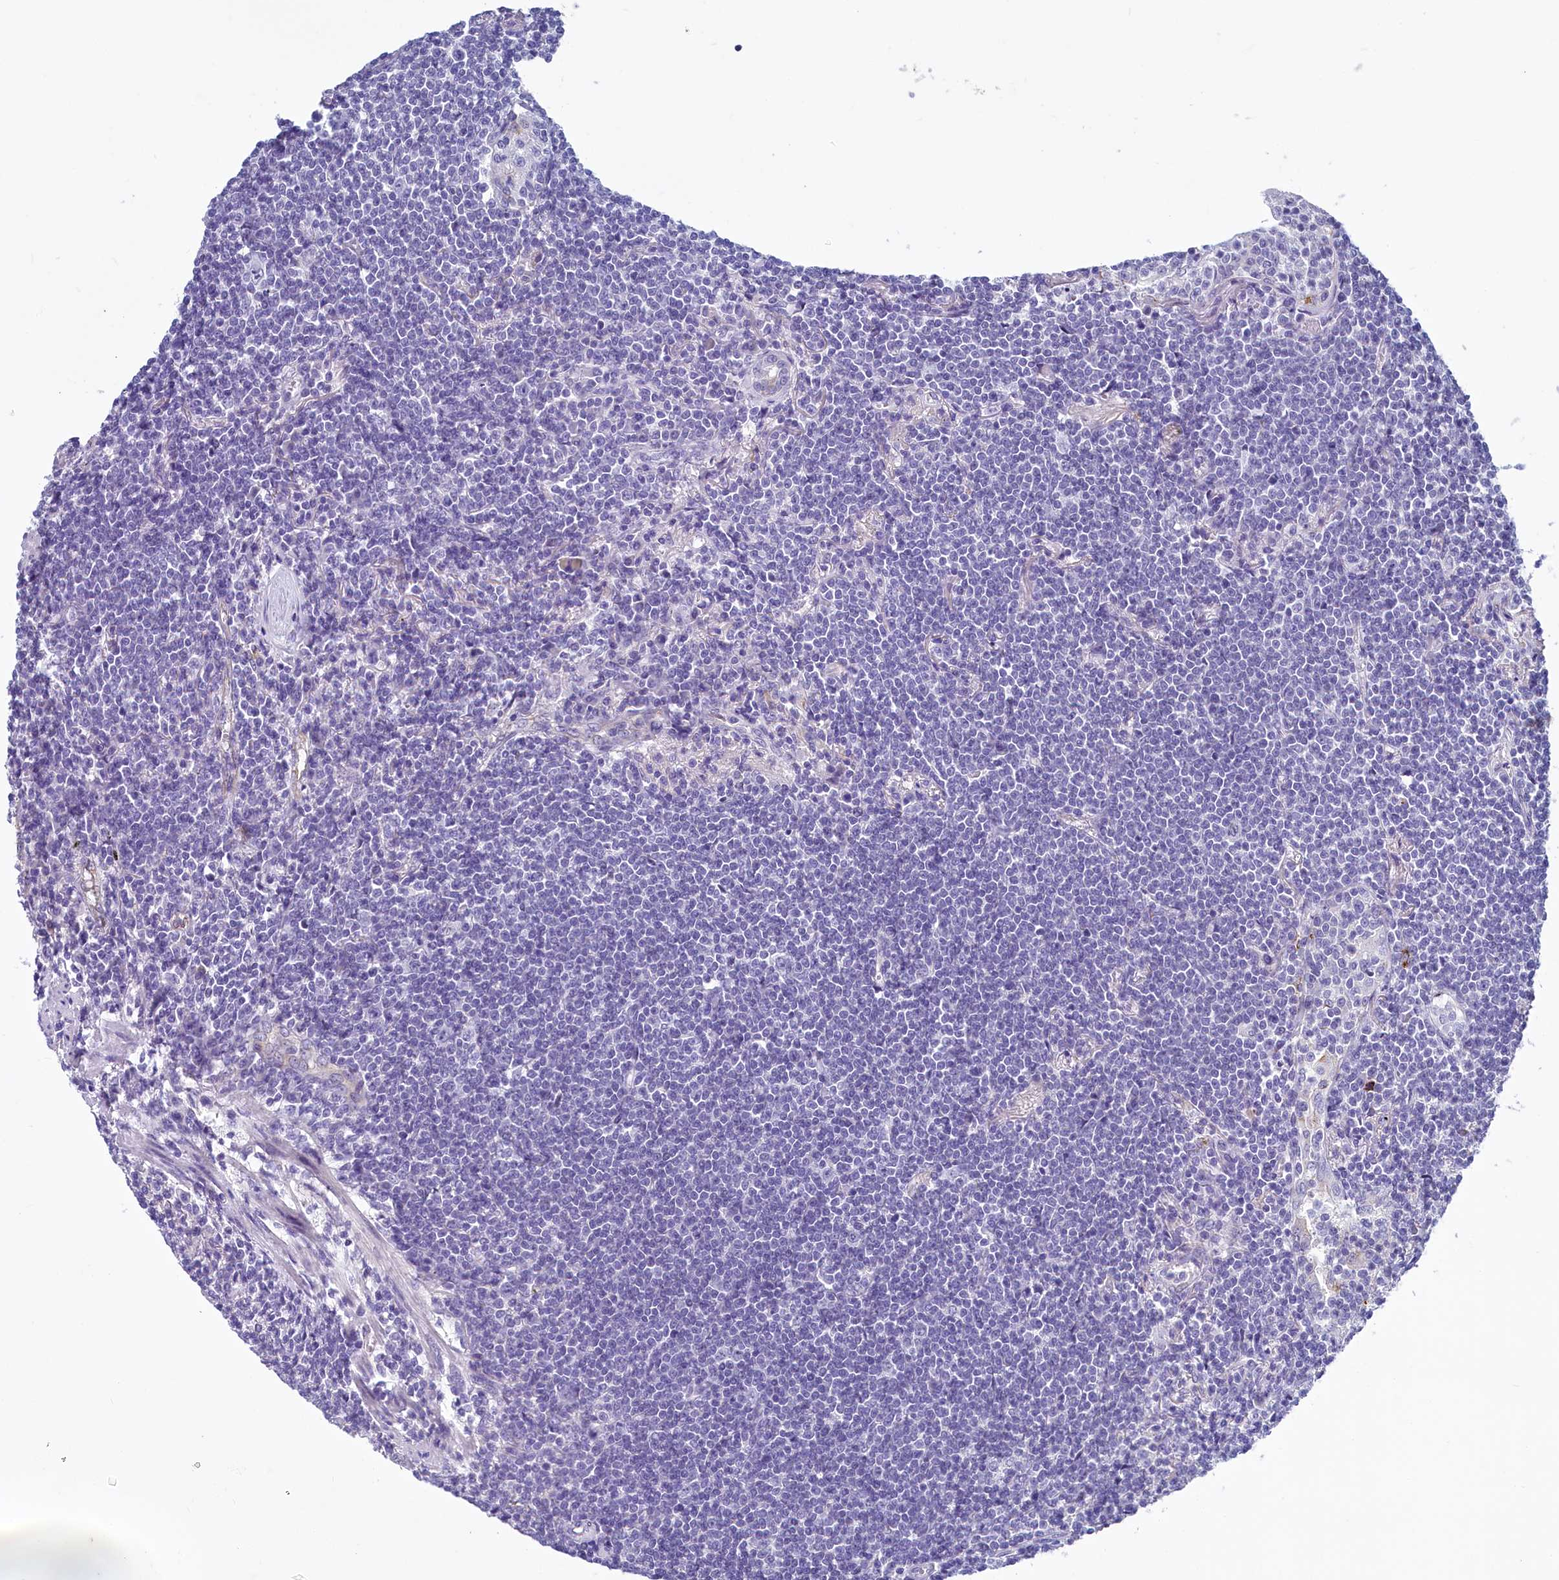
{"staining": {"intensity": "negative", "quantity": "none", "location": "none"}, "tissue": "lymphoma", "cell_type": "Tumor cells", "image_type": "cancer", "snomed": [{"axis": "morphology", "description": "Malignant lymphoma, non-Hodgkin's type, Low grade"}, {"axis": "topography", "description": "Lung"}], "caption": "IHC of lymphoma reveals no staining in tumor cells.", "gene": "INSC", "patient": {"sex": "female", "age": 71}}